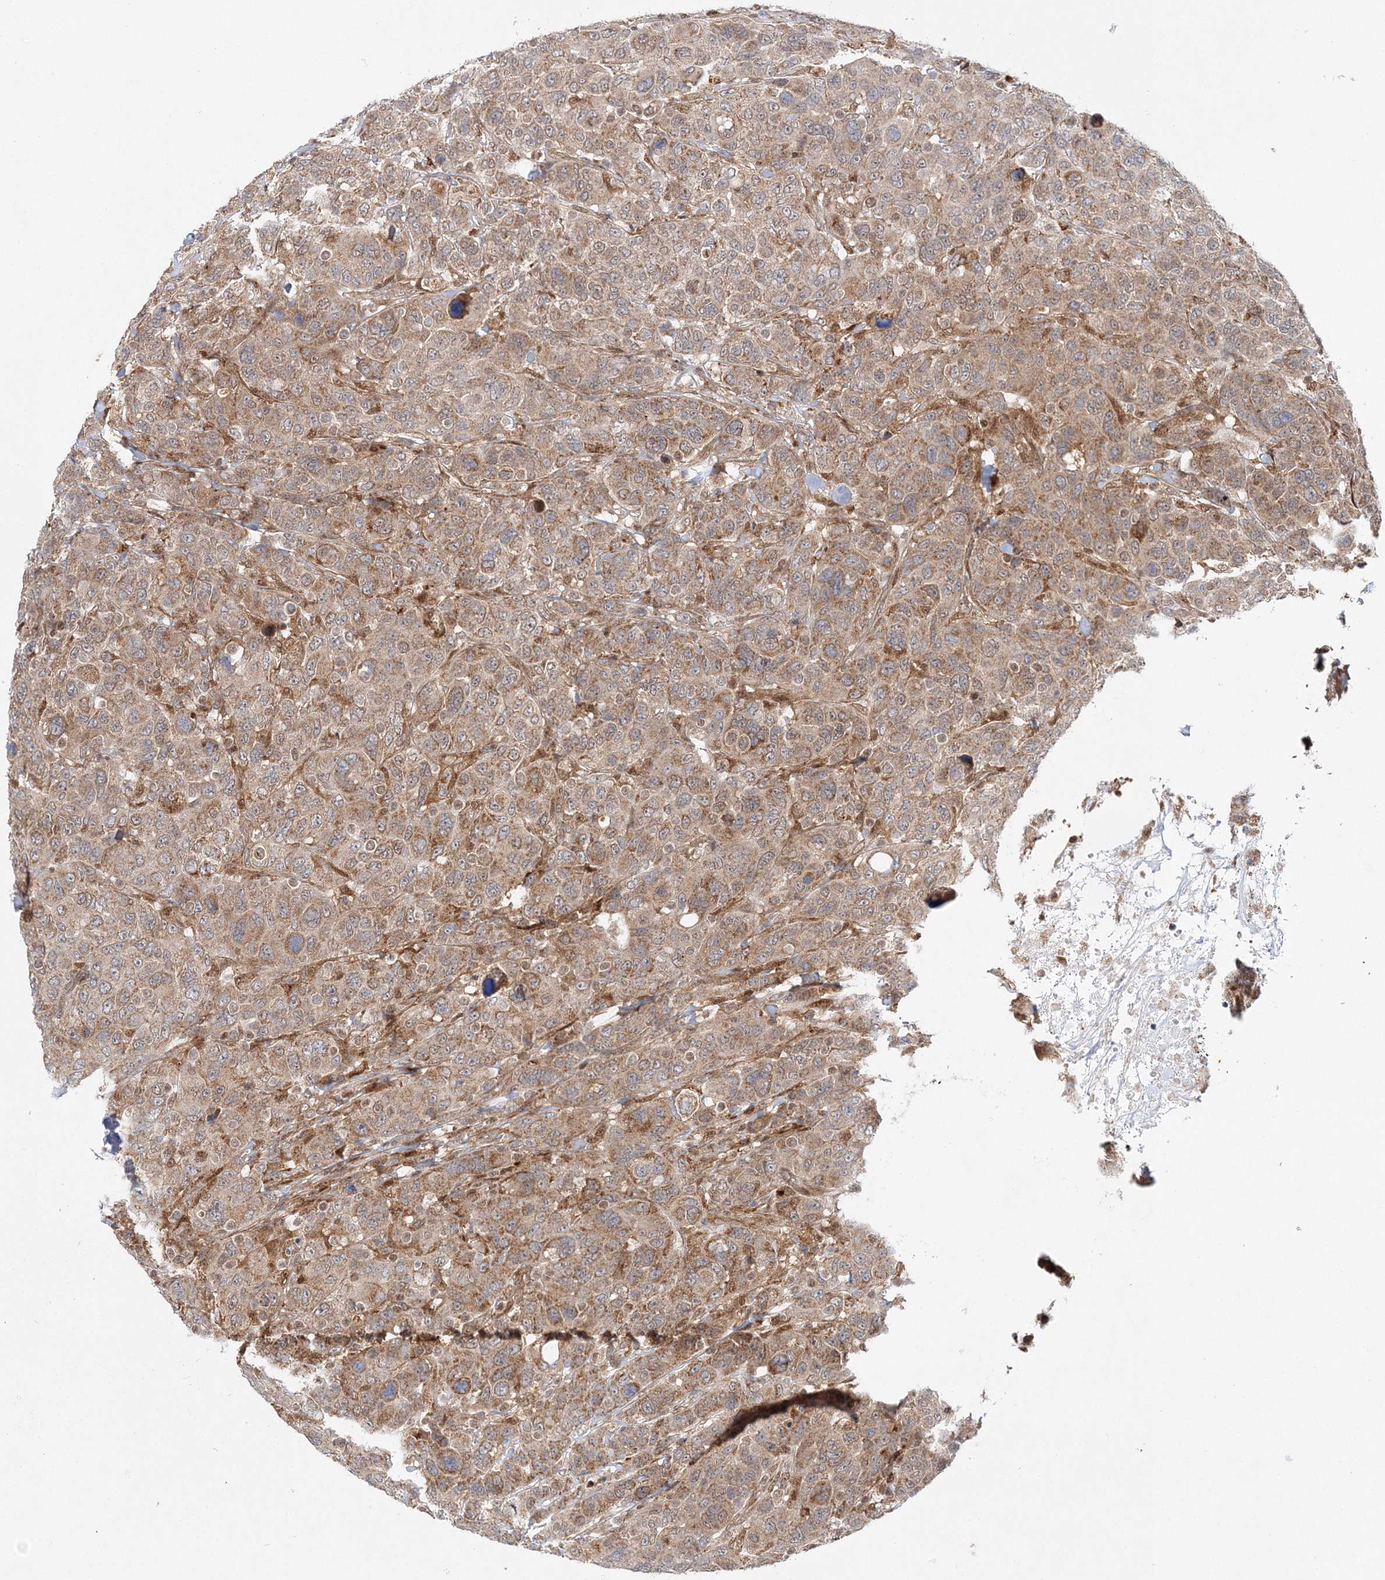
{"staining": {"intensity": "moderate", "quantity": ">75%", "location": "cytoplasmic/membranous"}, "tissue": "breast cancer", "cell_type": "Tumor cells", "image_type": "cancer", "snomed": [{"axis": "morphology", "description": "Duct carcinoma"}, {"axis": "topography", "description": "Breast"}], "caption": "A histopathology image showing moderate cytoplasmic/membranous staining in approximately >75% of tumor cells in breast cancer (invasive ductal carcinoma), as visualized by brown immunohistochemical staining.", "gene": "RAB11FIP2", "patient": {"sex": "female", "age": 37}}